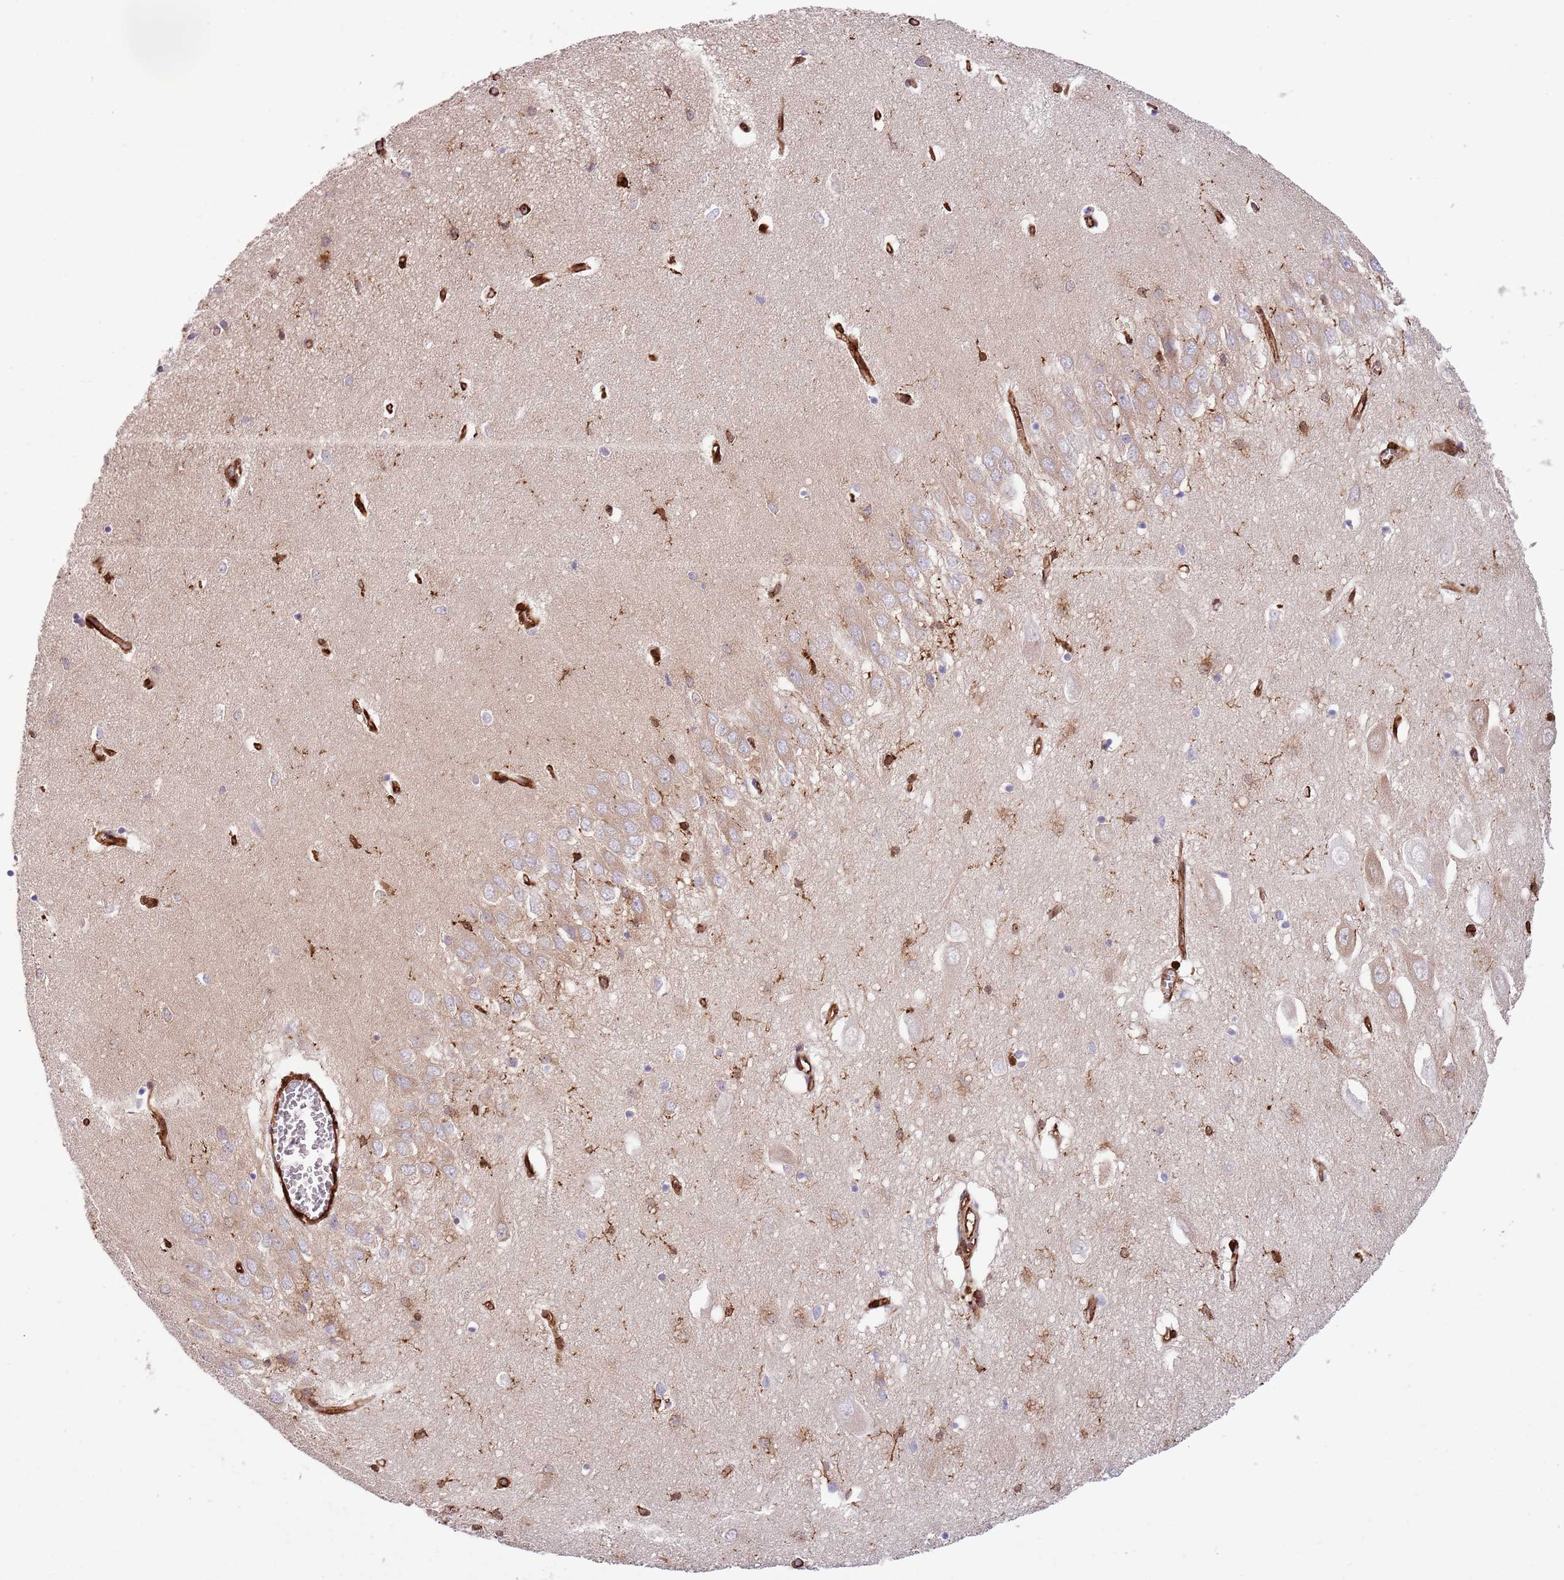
{"staining": {"intensity": "weak", "quantity": "<25%", "location": "cytoplasmic/membranous"}, "tissue": "hippocampus", "cell_type": "Glial cells", "image_type": "normal", "snomed": [{"axis": "morphology", "description": "Normal tissue, NOS"}, {"axis": "topography", "description": "Hippocampus"}], "caption": "This is an immunohistochemistry image of benign human hippocampus. There is no positivity in glial cells.", "gene": "KBTBD6", "patient": {"sex": "female", "age": 64}}